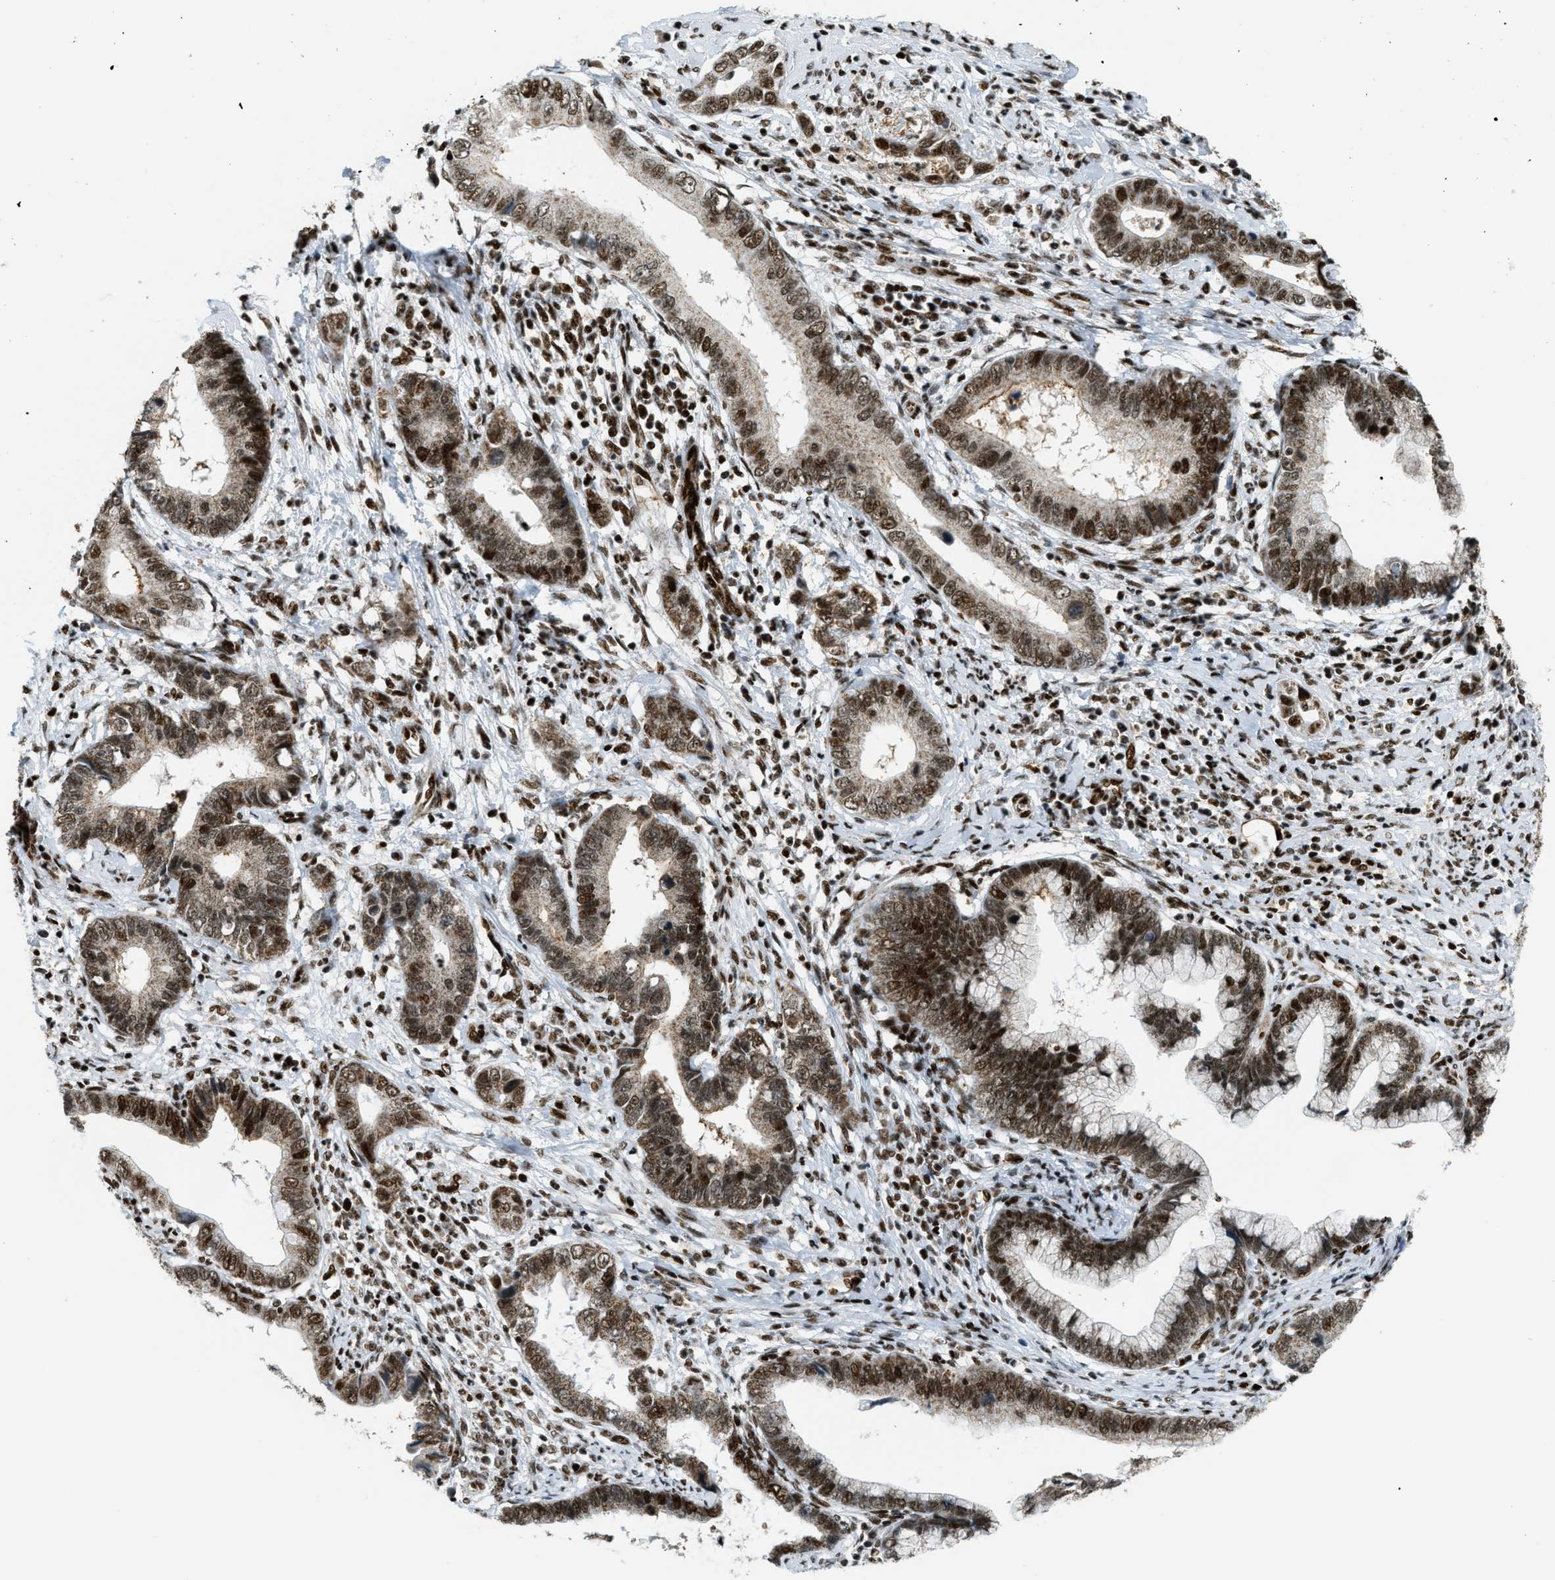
{"staining": {"intensity": "moderate", "quantity": ">75%", "location": "nuclear"}, "tissue": "cervical cancer", "cell_type": "Tumor cells", "image_type": "cancer", "snomed": [{"axis": "morphology", "description": "Adenocarcinoma, NOS"}, {"axis": "topography", "description": "Cervix"}], "caption": "Protein expression analysis of cervical adenocarcinoma displays moderate nuclear staining in about >75% of tumor cells. (brown staining indicates protein expression, while blue staining denotes nuclei).", "gene": "GABPB1", "patient": {"sex": "female", "age": 44}}